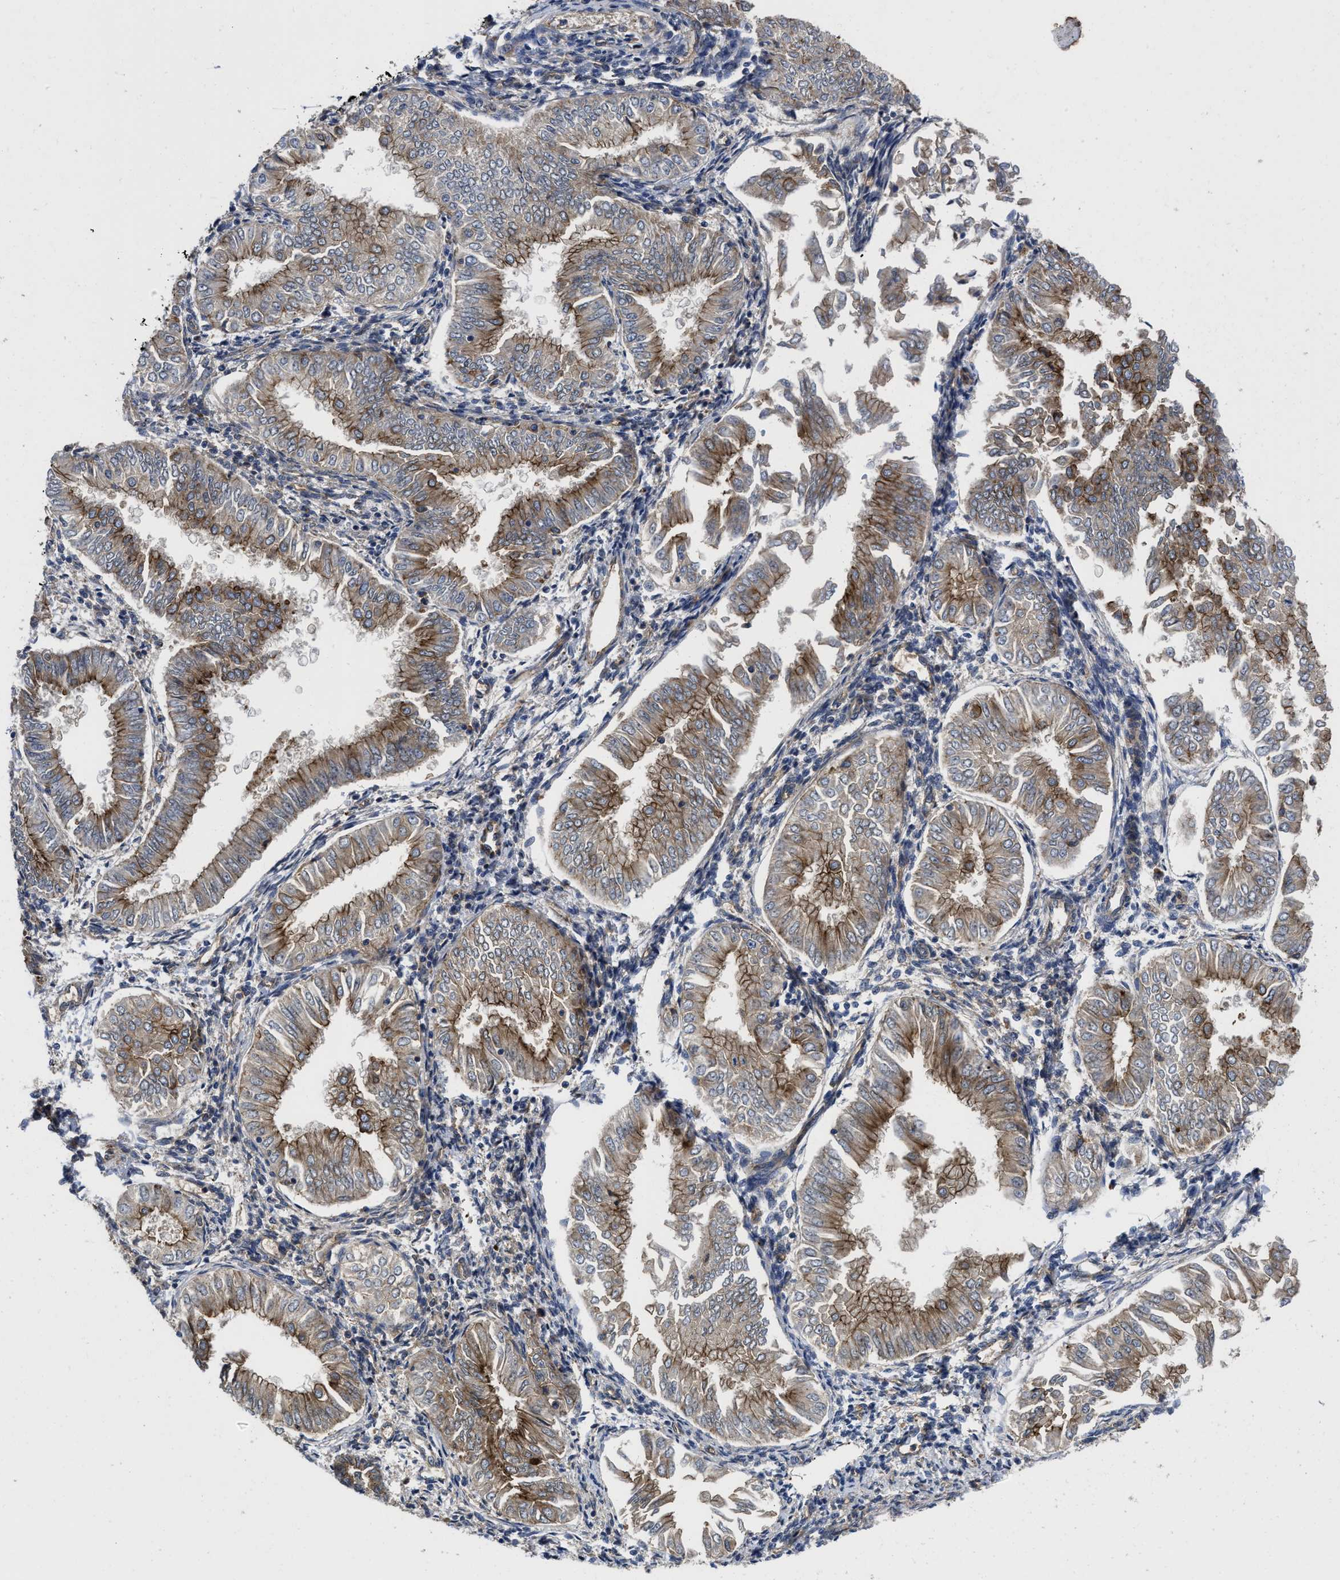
{"staining": {"intensity": "moderate", "quantity": ">75%", "location": "cytoplasmic/membranous"}, "tissue": "endometrial cancer", "cell_type": "Tumor cells", "image_type": "cancer", "snomed": [{"axis": "morphology", "description": "Adenocarcinoma, NOS"}, {"axis": "topography", "description": "Endometrium"}], "caption": "Endometrial adenocarcinoma tissue demonstrates moderate cytoplasmic/membranous positivity in about >75% of tumor cells, visualized by immunohistochemistry.", "gene": "PKD2", "patient": {"sex": "female", "age": 53}}